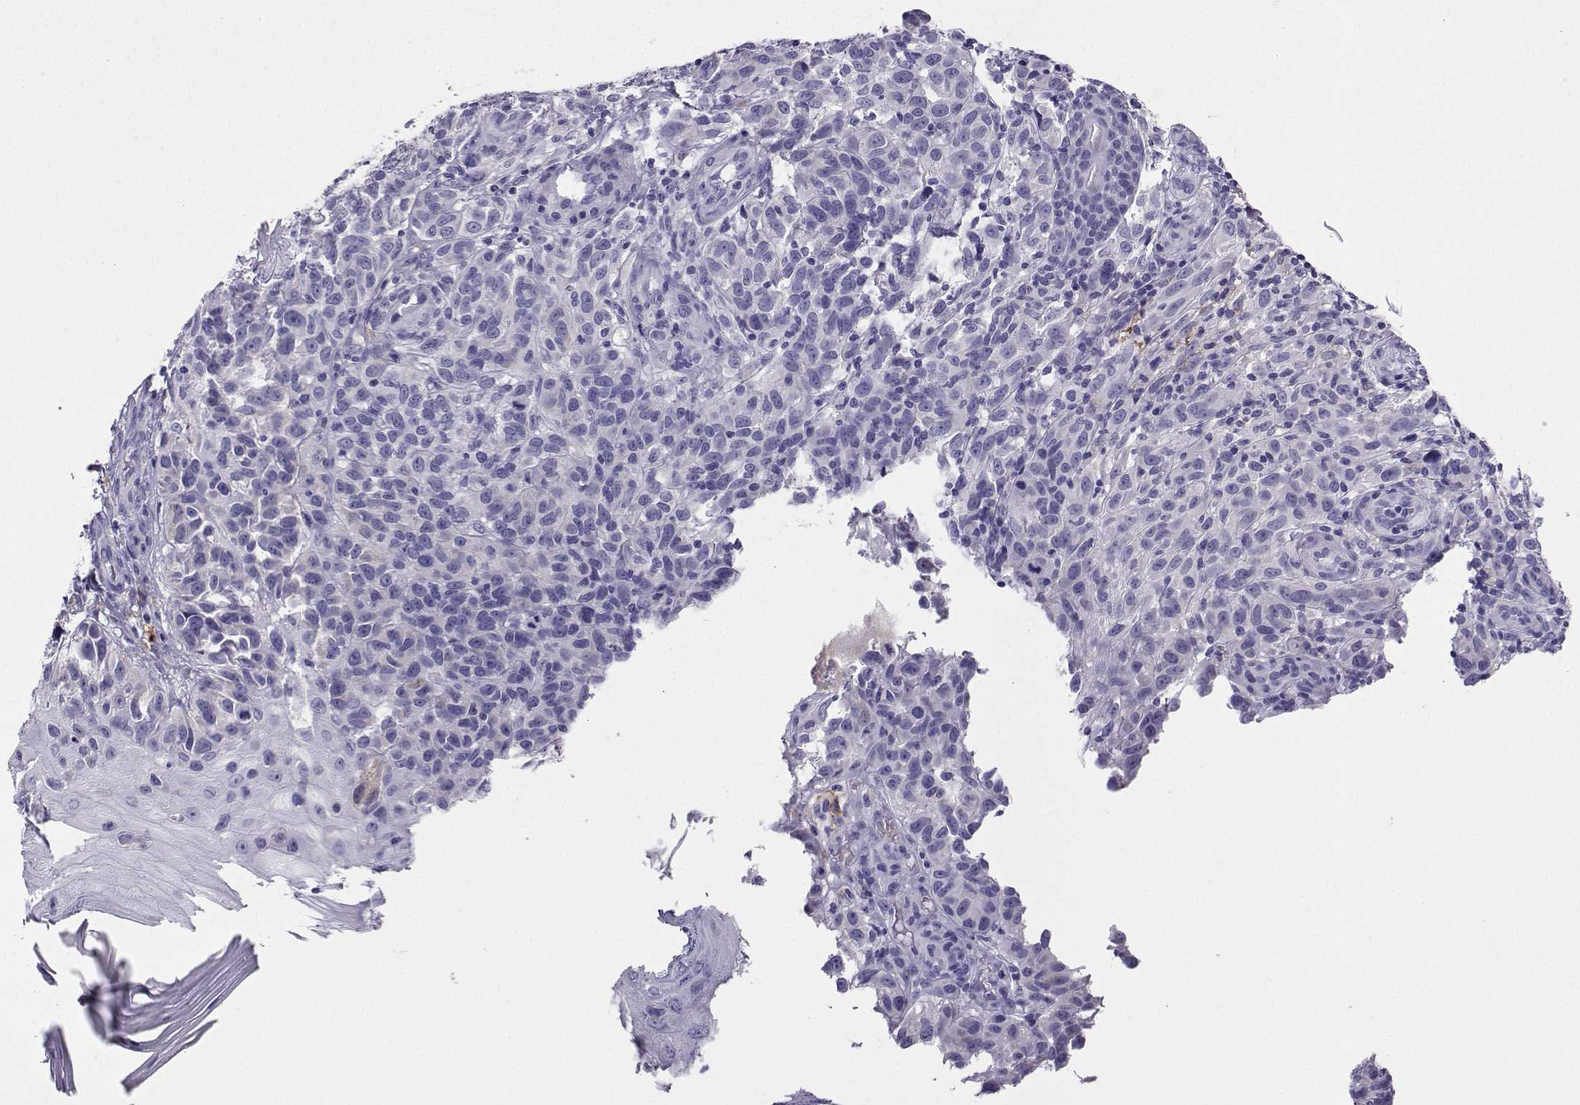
{"staining": {"intensity": "negative", "quantity": "none", "location": "none"}, "tissue": "melanoma", "cell_type": "Tumor cells", "image_type": "cancer", "snomed": [{"axis": "morphology", "description": "Malignant melanoma, NOS"}, {"axis": "topography", "description": "Skin"}], "caption": "There is no significant staining in tumor cells of melanoma.", "gene": "LINGO1", "patient": {"sex": "female", "age": 53}}